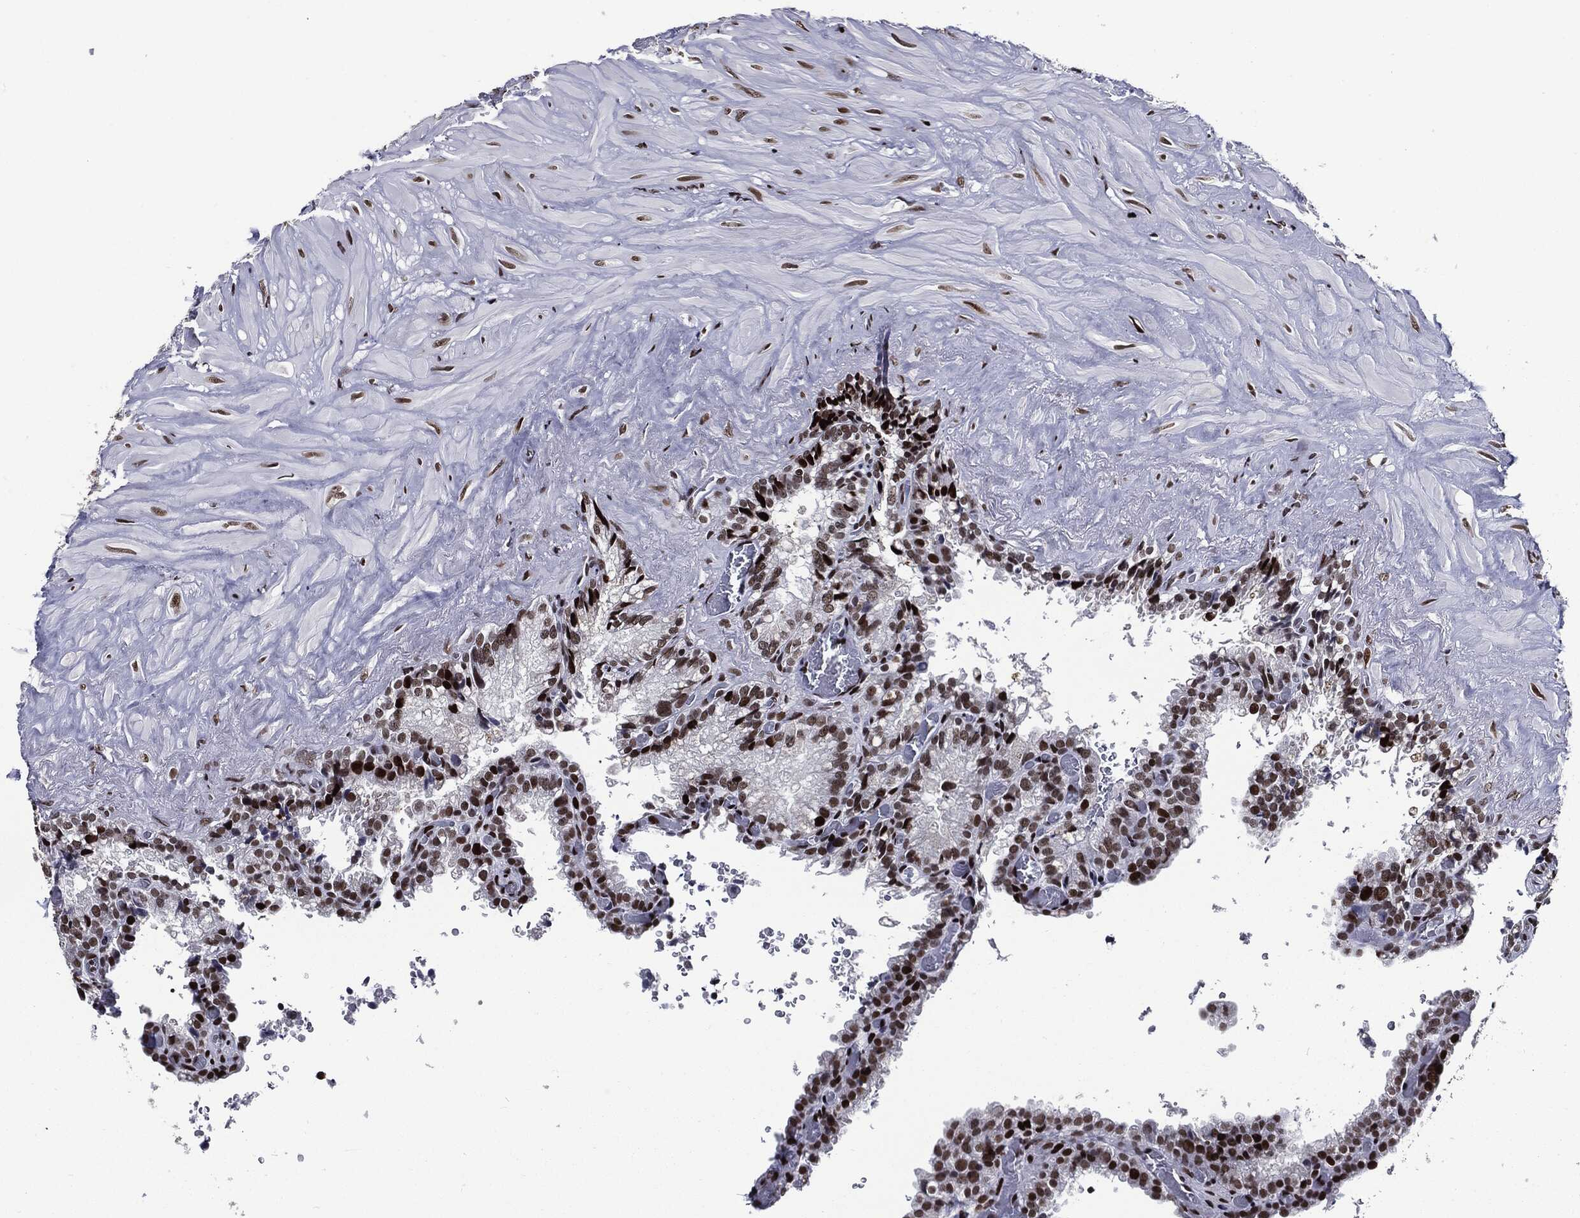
{"staining": {"intensity": "strong", "quantity": "25%-75%", "location": "nuclear"}, "tissue": "seminal vesicle", "cell_type": "Glandular cells", "image_type": "normal", "snomed": [{"axis": "morphology", "description": "Normal tissue, NOS"}, {"axis": "topography", "description": "Seminal veicle"}], "caption": "Seminal vesicle stained with a protein marker demonstrates strong staining in glandular cells.", "gene": "ZFP91", "patient": {"sex": "male", "age": 67}}